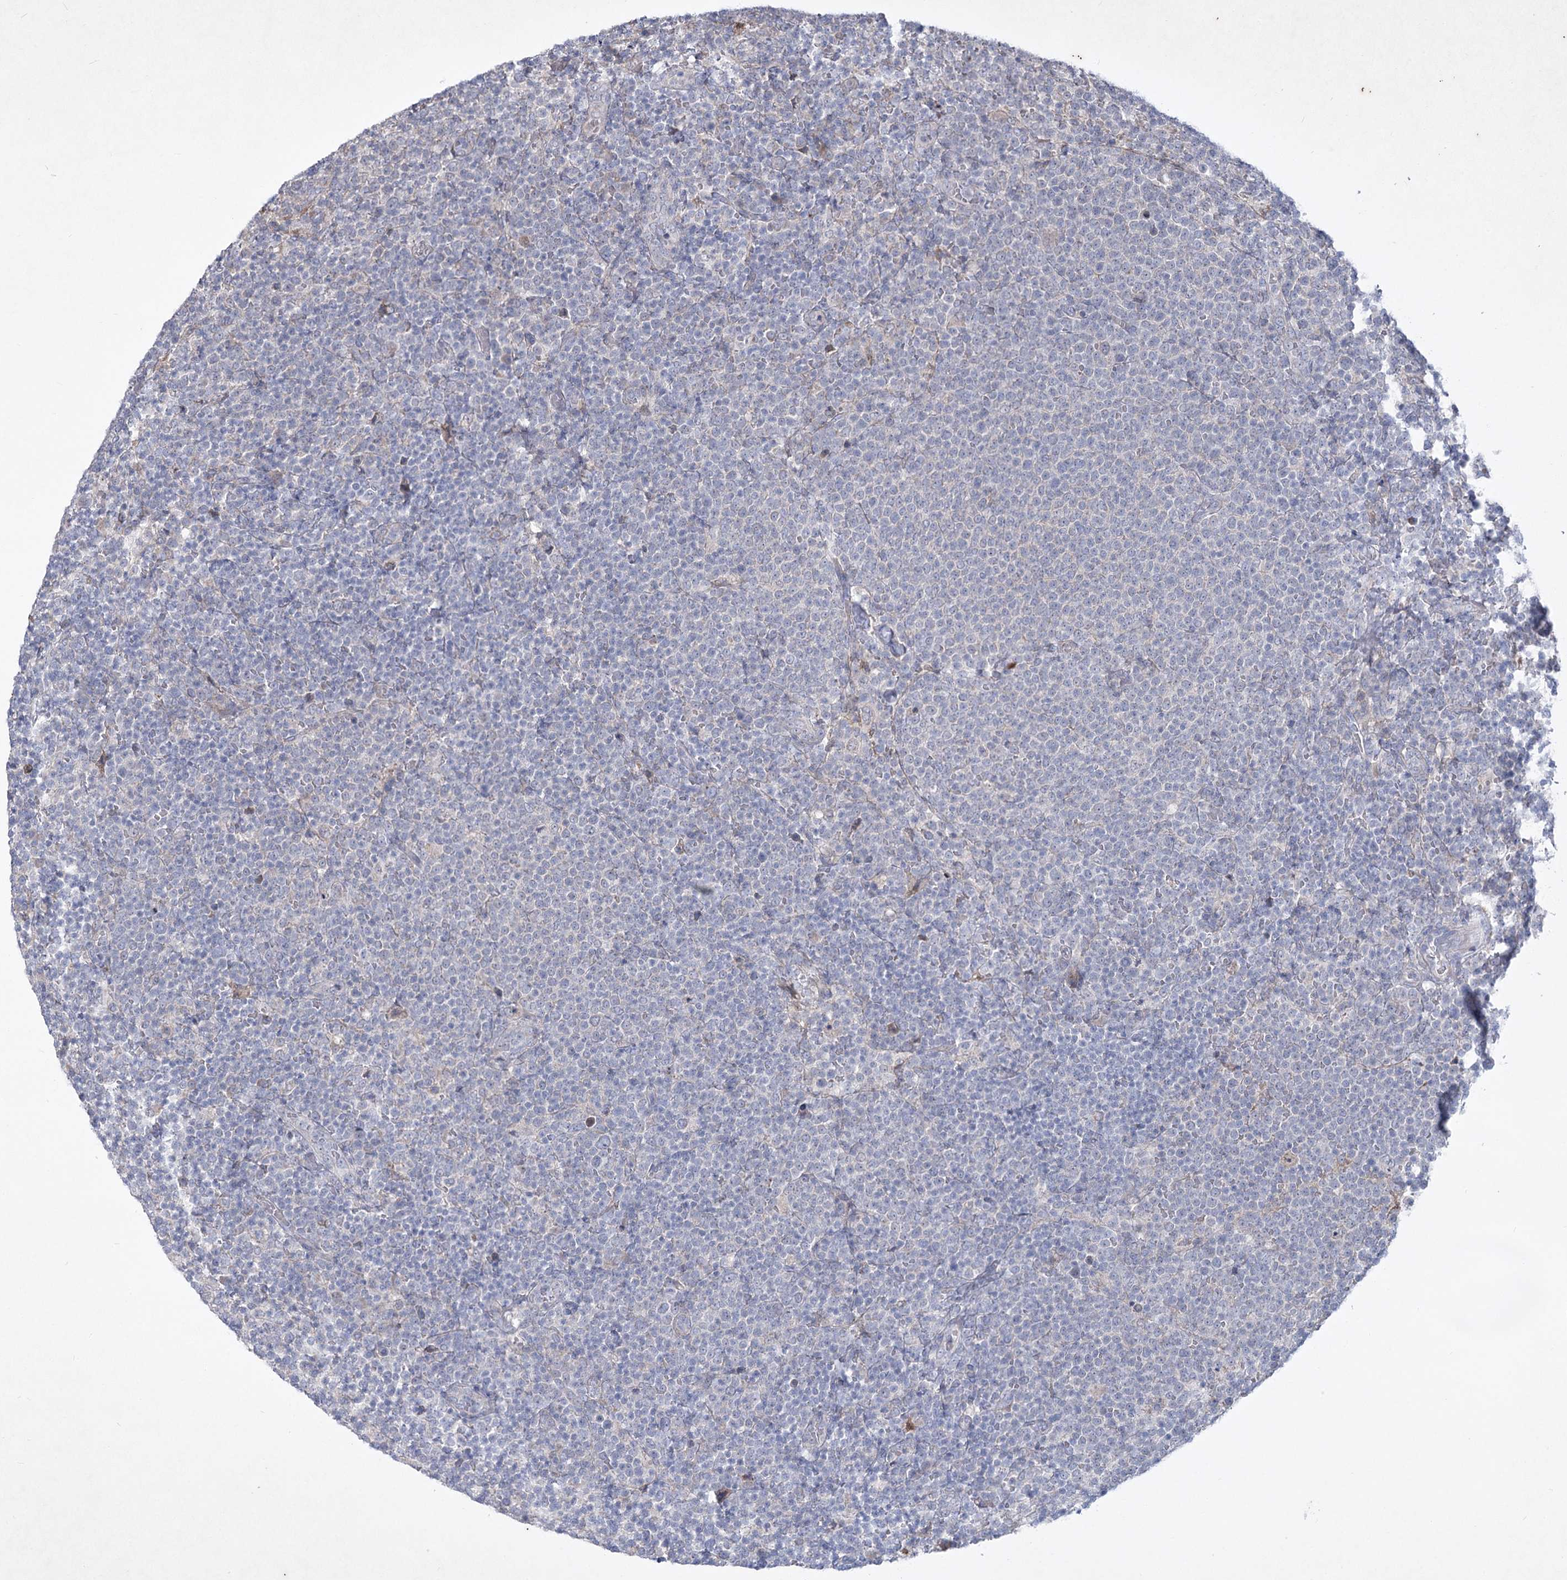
{"staining": {"intensity": "negative", "quantity": "none", "location": "none"}, "tissue": "lymphoma", "cell_type": "Tumor cells", "image_type": "cancer", "snomed": [{"axis": "morphology", "description": "Malignant lymphoma, non-Hodgkin's type, High grade"}, {"axis": "topography", "description": "Lymph node"}], "caption": "Tumor cells are negative for protein expression in human high-grade malignant lymphoma, non-Hodgkin's type.", "gene": "PLA2G12A", "patient": {"sex": "male", "age": 61}}